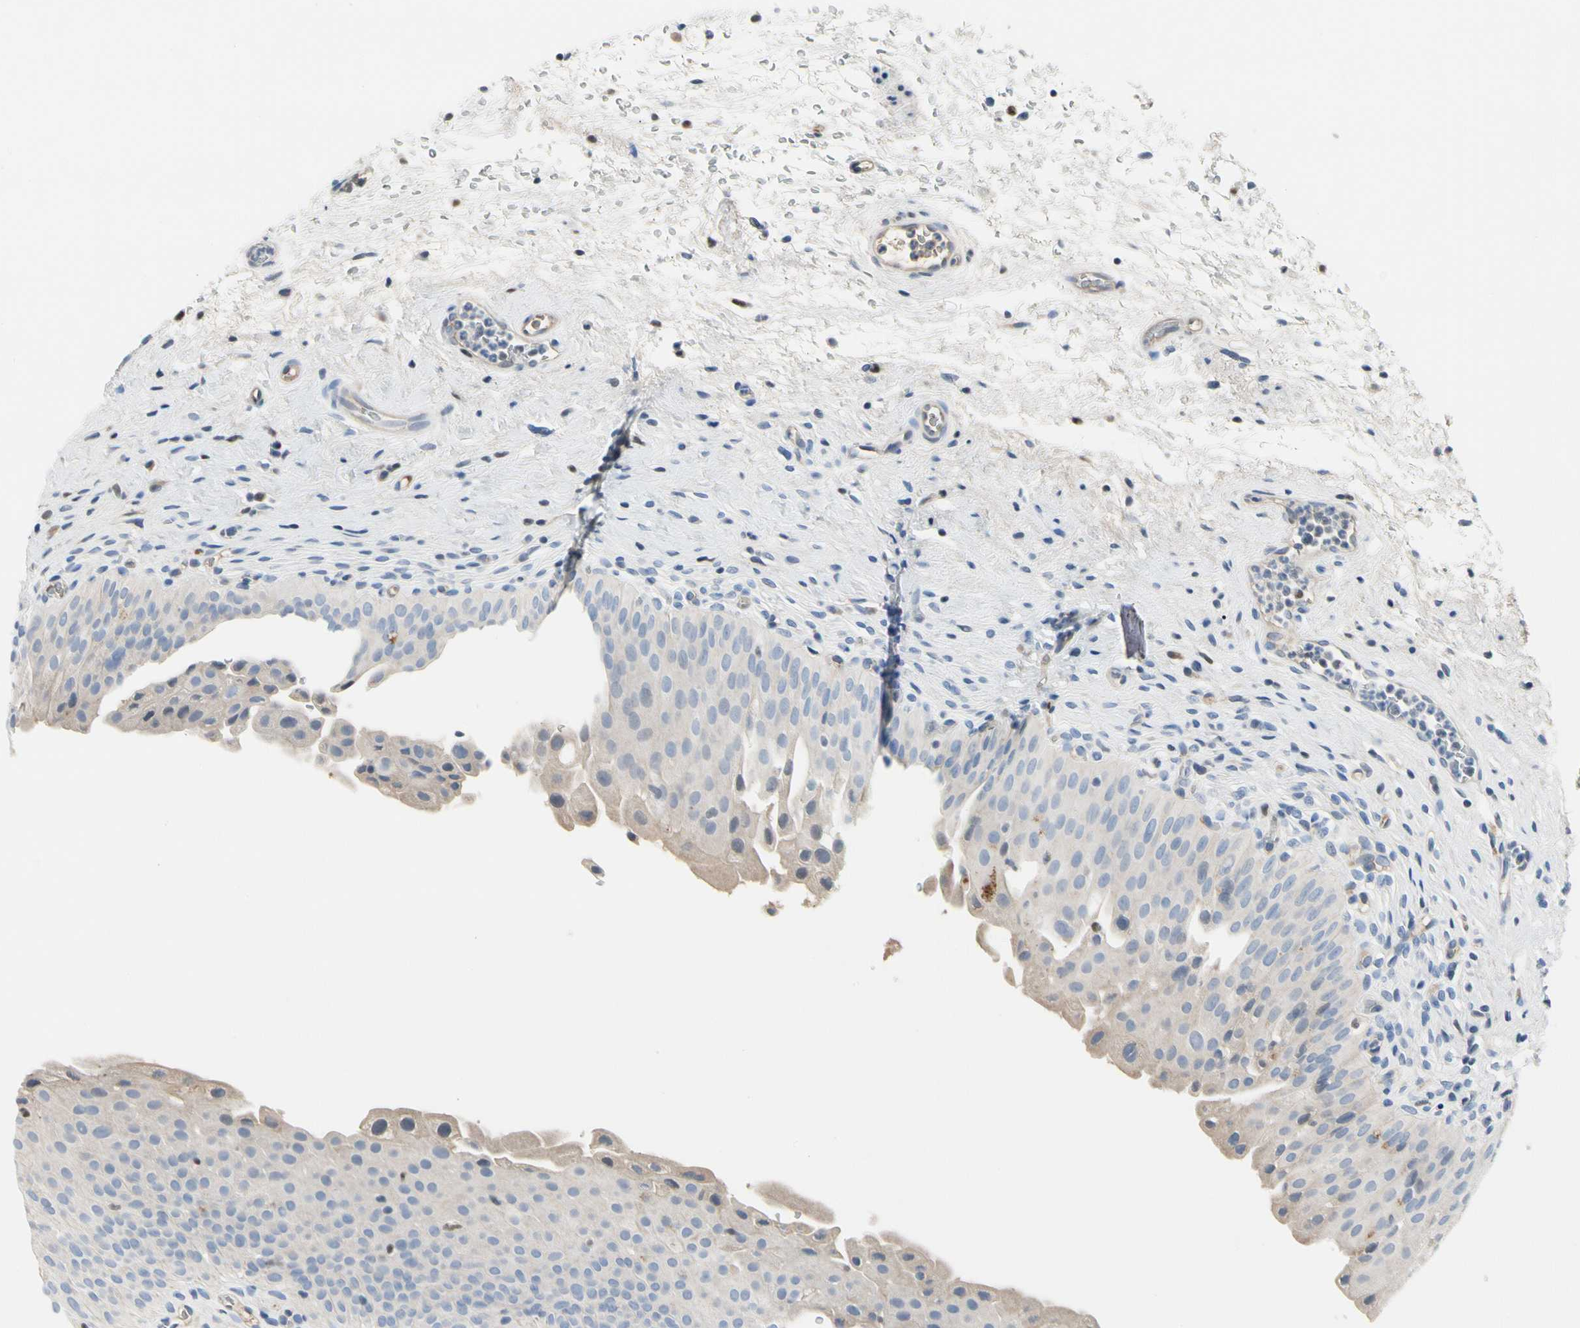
{"staining": {"intensity": "weak", "quantity": "<25%", "location": "cytoplasmic/membranous"}, "tissue": "urinary bladder", "cell_type": "Urothelial cells", "image_type": "normal", "snomed": [{"axis": "morphology", "description": "Normal tissue, NOS"}, {"axis": "morphology", "description": "Urothelial carcinoma, High grade"}, {"axis": "topography", "description": "Urinary bladder"}], "caption": "Immunohistochemistry (IHC) histopathology image of unremarkable human urinary bladder stained for a protein (brown), which demonstrates no expression in urothelial cells.", "gene": "ECRG4", "patient": {"sex": "male", "age": 46}}